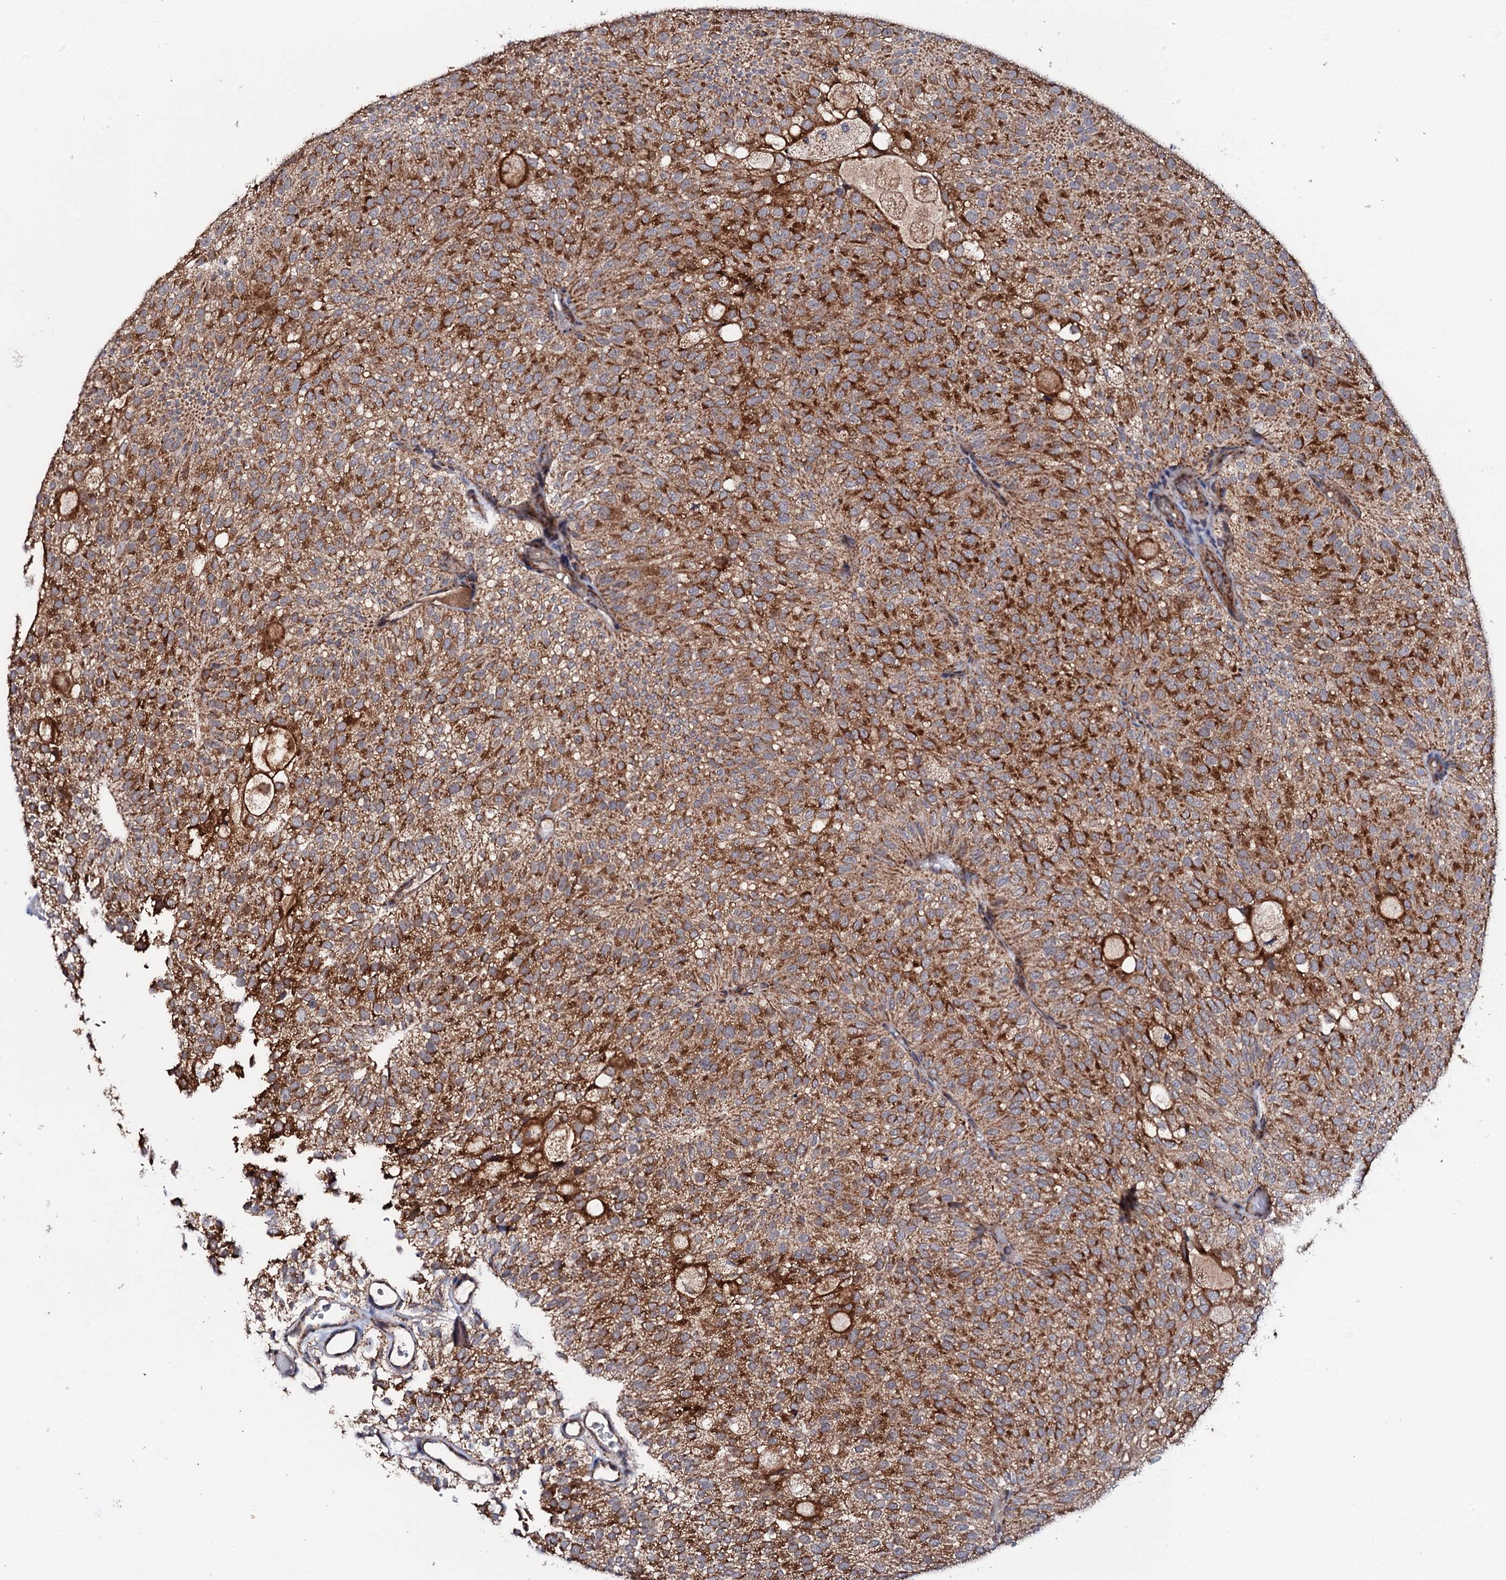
{"staining": {"intensity": "strong", "quantity": ">75%", "location": "cytoplasmic/membranous"}, "tissue": "urothelial cancer", "cell_type": "Tumor cells", "image_type": "cancer", "snomed": [{"axis": "morphology", "description": "Urothelial carcinoma, Low grade"}, {"axis": "topography", "description": "Urinary bladder"}], "caption": "Urothelial cancer tissue shows strong cytoplasmic/membranous staining in about >75% of tumor cells, visualized by immunohistochemistry. (DAB (3,3'-diaminobenzidine) = brown stain, brightfield microscopy at high magnification).", "gene": "MTIF3", "patient": {"sex": "male", "age": 78}}